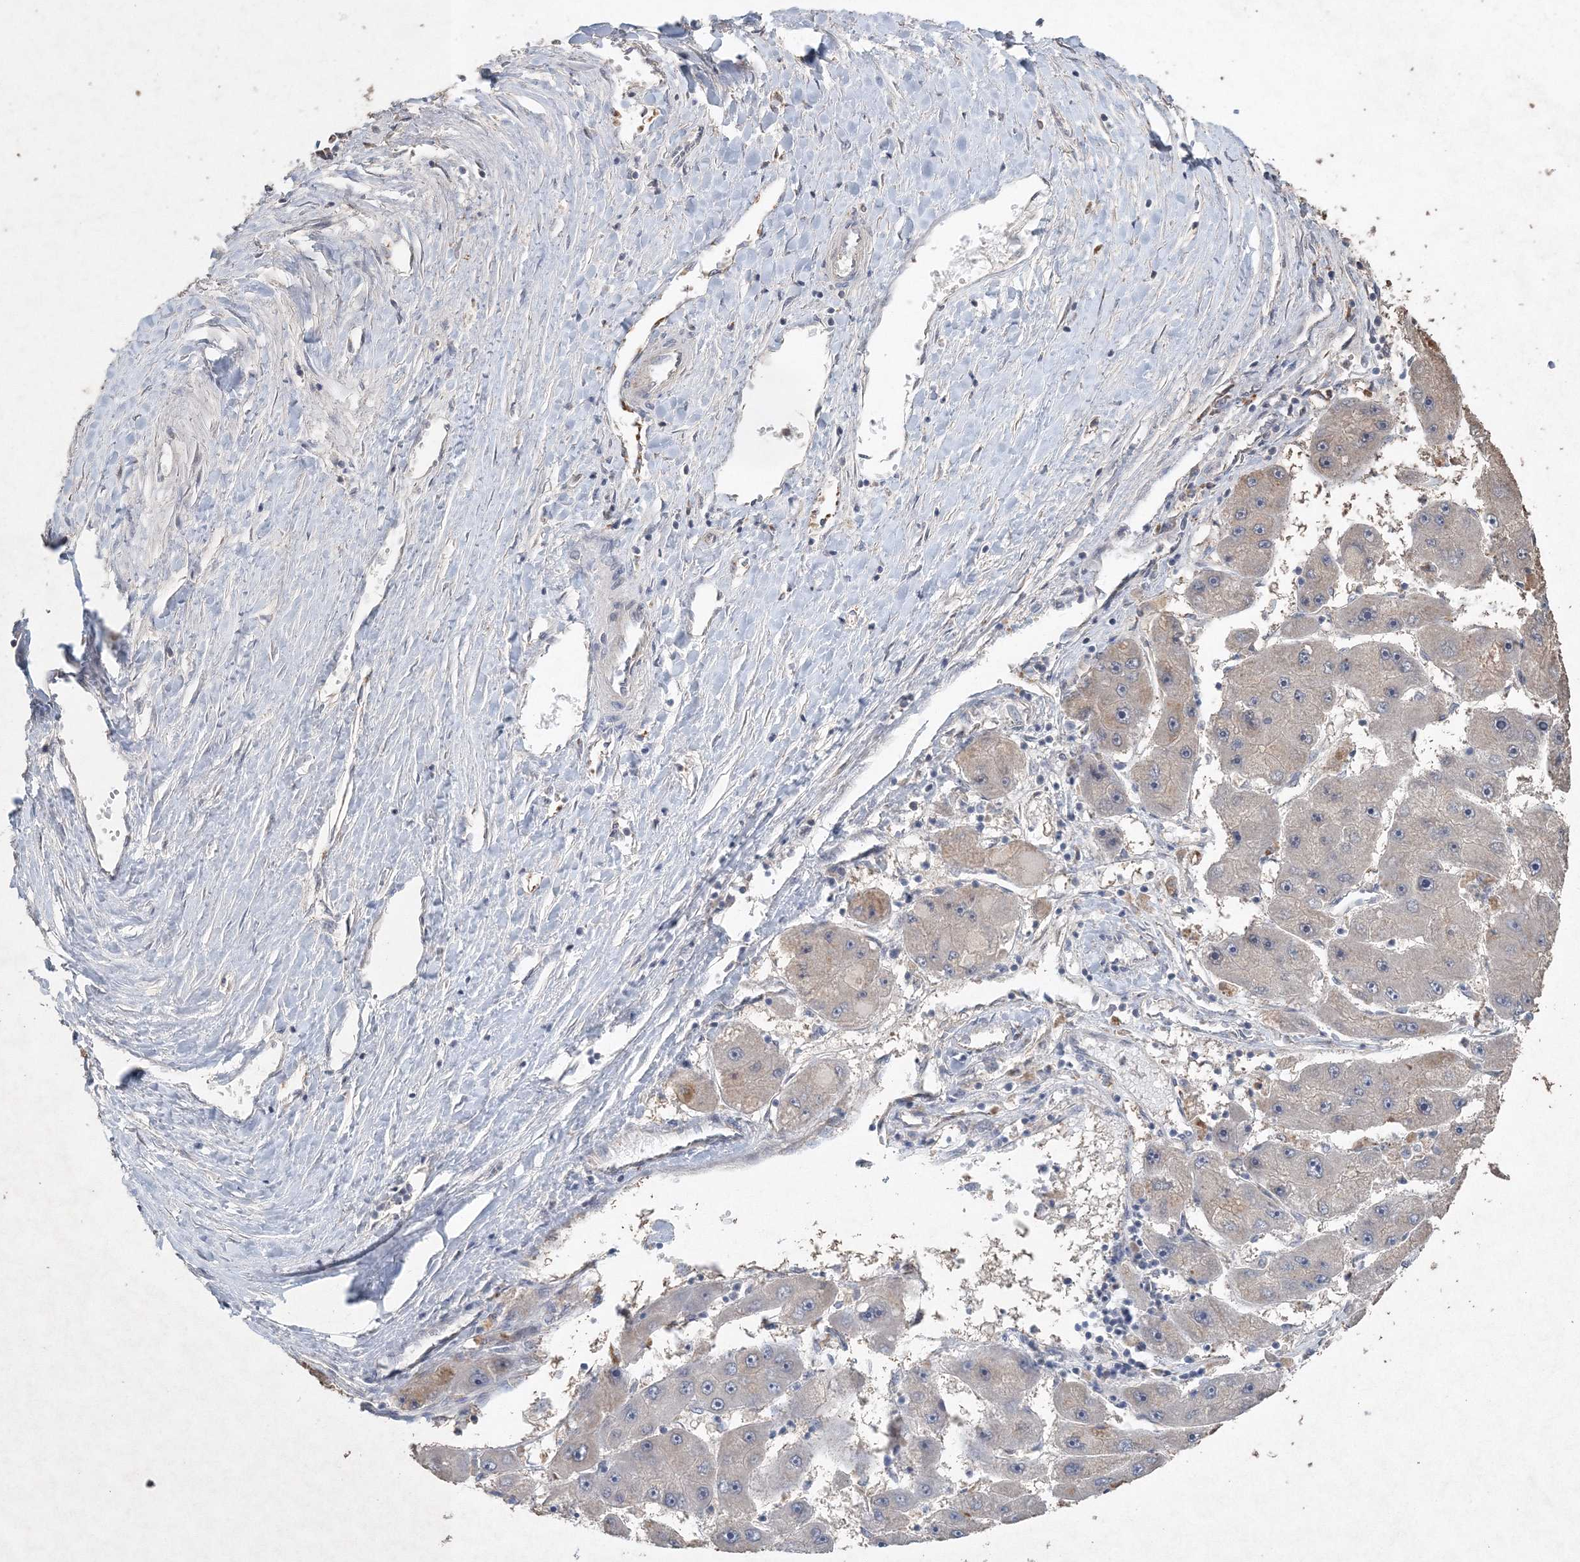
{"staining": {"intensity": "weak", "quantity": "<25%", "location": "cytoplasmic/membranous"}, "tissue": "liver cancer", "cell_type": "Tumor cells", "image_type": "cancer", "snomed": [{"axis": "morphology", "description": "Carcinoma, Hepatocellular, NOS"}, {"axis": "topography", "description": "Liver"}], "caption": "Photomicrograph shows no significant protein expression in tumor cells of liver cancer.", "gene": "UIMC1", "patient": {"sex": "female", "age": 61}}